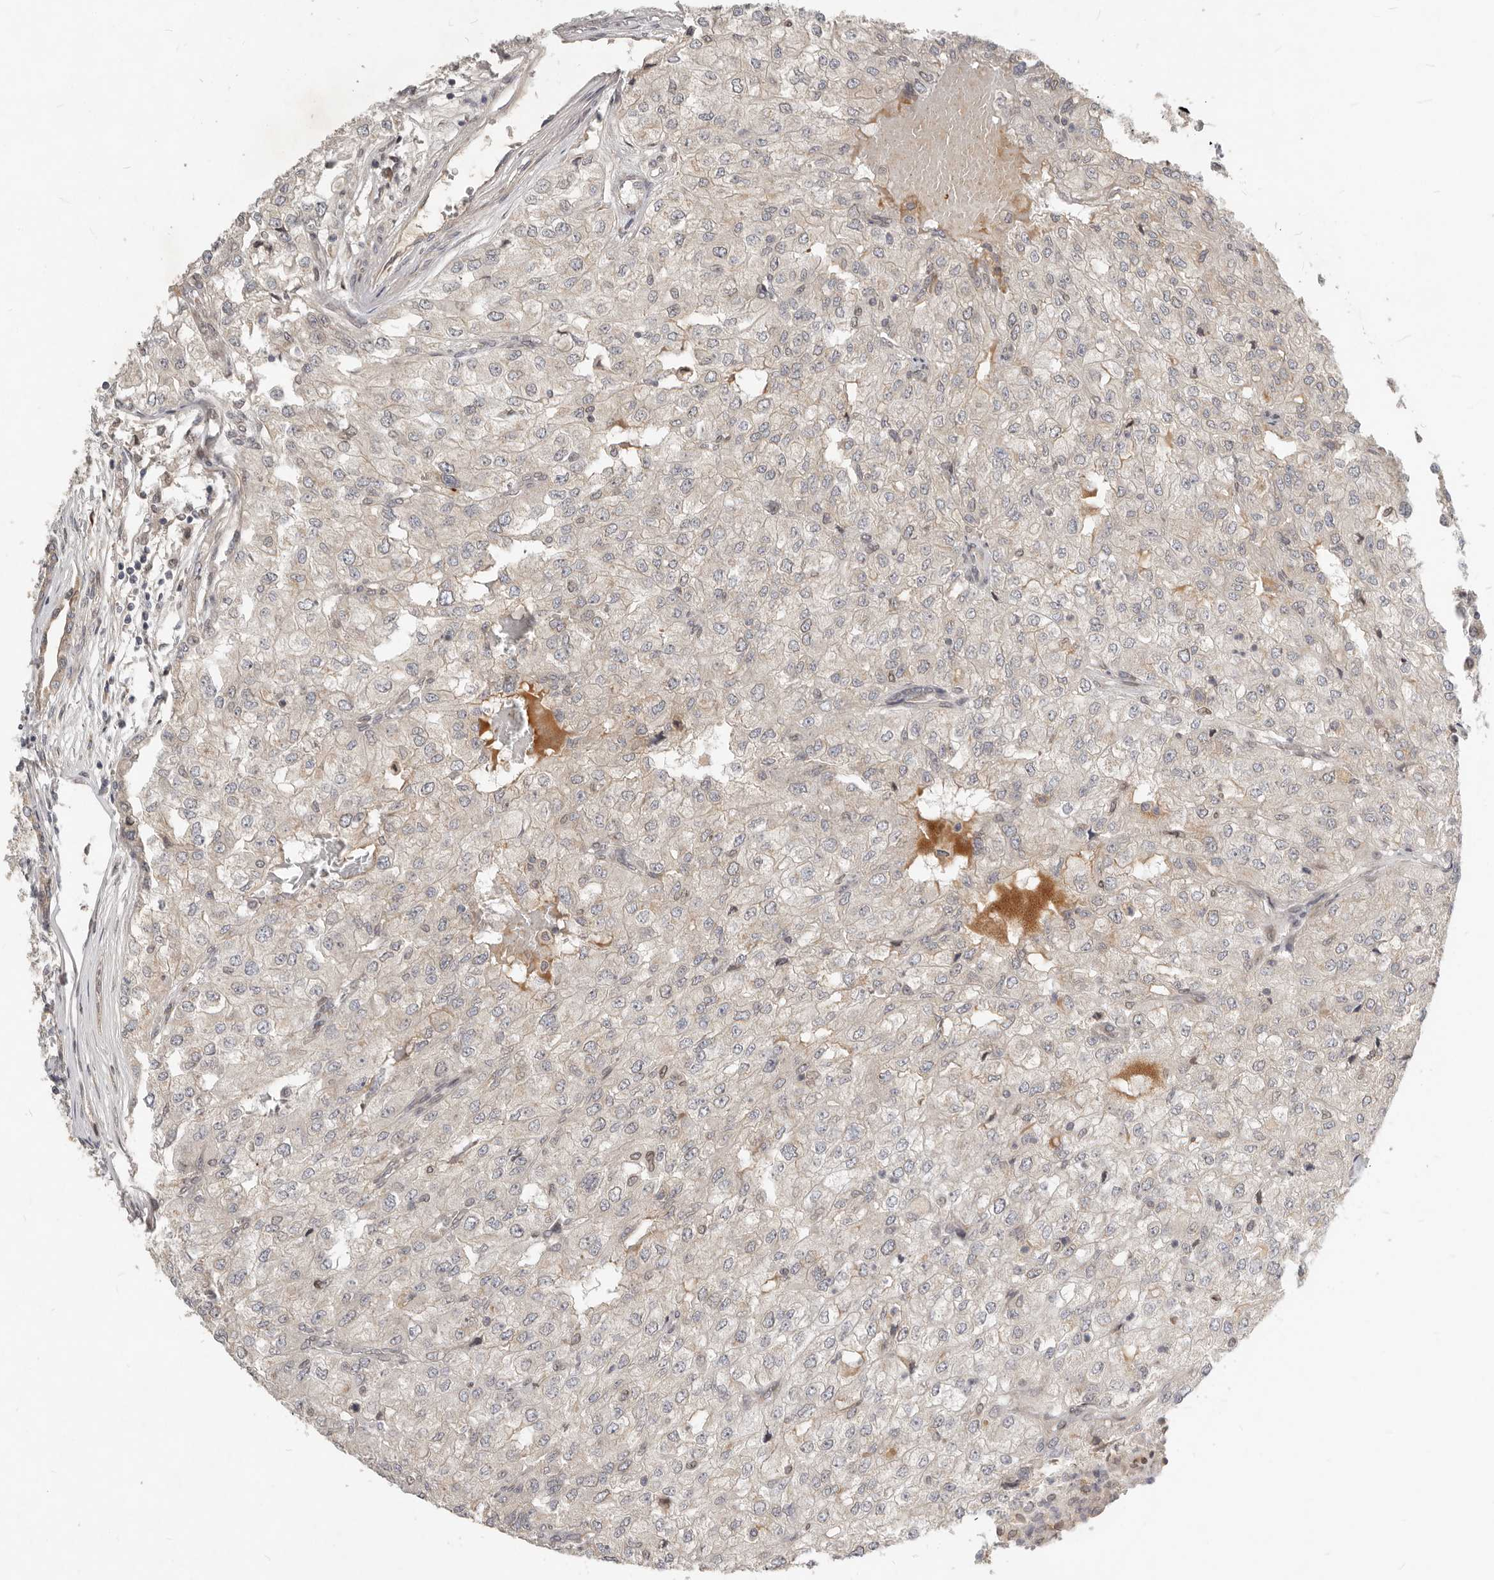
{"staining": {"intensity": "negative", "quantity": "none", "location": "none"}, "tissue": "renal cancer", "cell_type": "Tumor cells", "image_type": "cancer", "snomed": [{"axis": "morphology", "description": "Adenocarcinoma, NOS"}, {"axis": "topography", "description": "Kidney"}], "caption": "DAB (3,3'-diaminobenzidine) immunohistochemical staining of renal cancer (adenocarcinoma) exhibits no significant expression in tumor cells.", "gene": "NPY4R", "patient": {"sex": "female", "age": 54}}